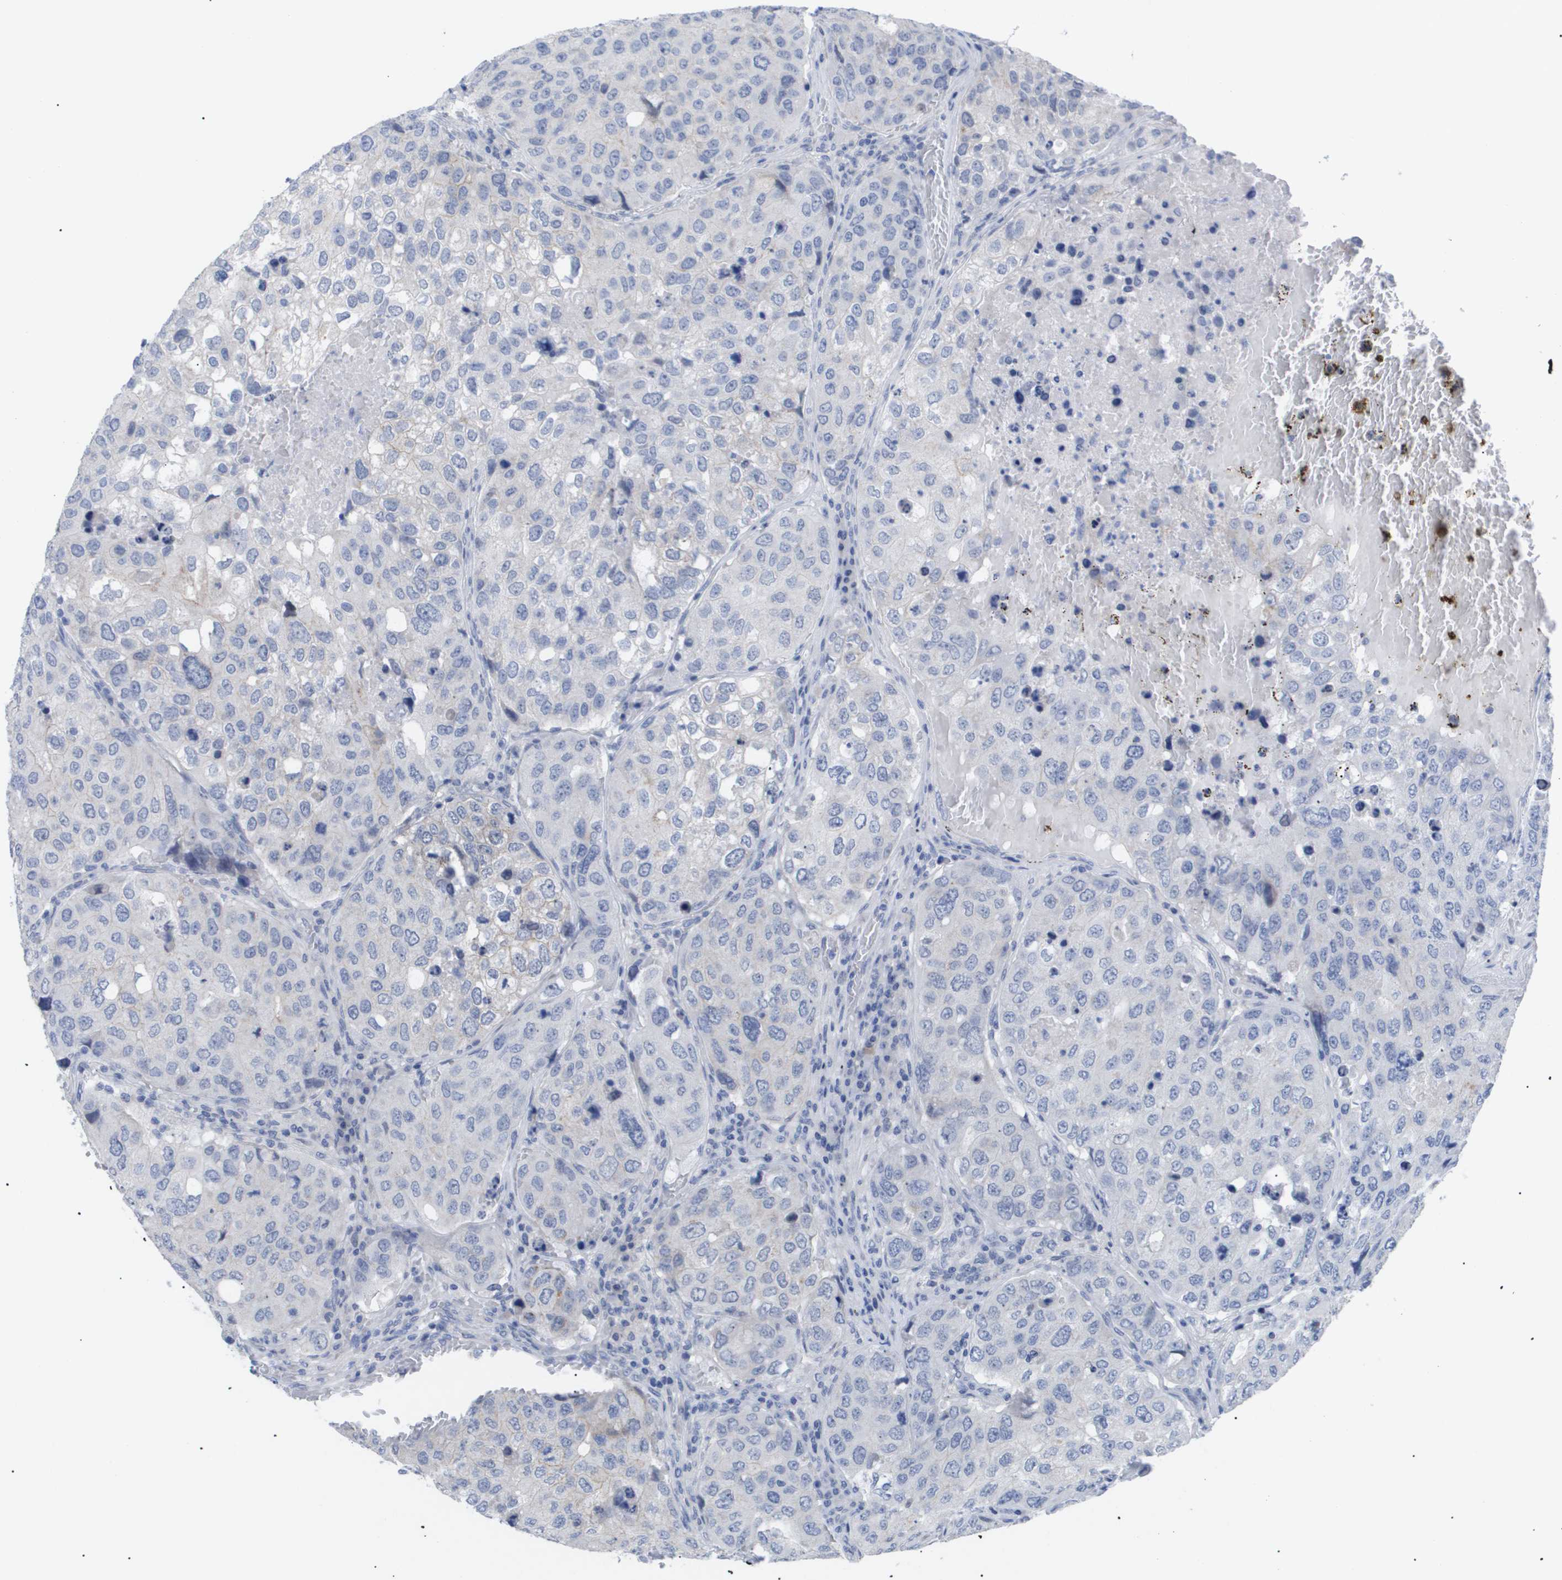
{"staining": {"intensity": "negative", "quantity": "none", "location": "none"}, "tissue": "urothelial cancer", "cell_type": "Tumor cells", "image_type": "cancer", "snomed": [{"axis": "morphology", "description": "Urothelial carcinoma, High grade"}, {"axis": "topography", "description": "Lymph node"}, {"axis": "topography", "description": "Urinary bladder"}], "caption": "An image of high-grade urothelial carcinoma stained for a protein displays no brown staining in tumor cells.", "gene": "CAV3", "patient": {"sex": "male", "age": 51}}